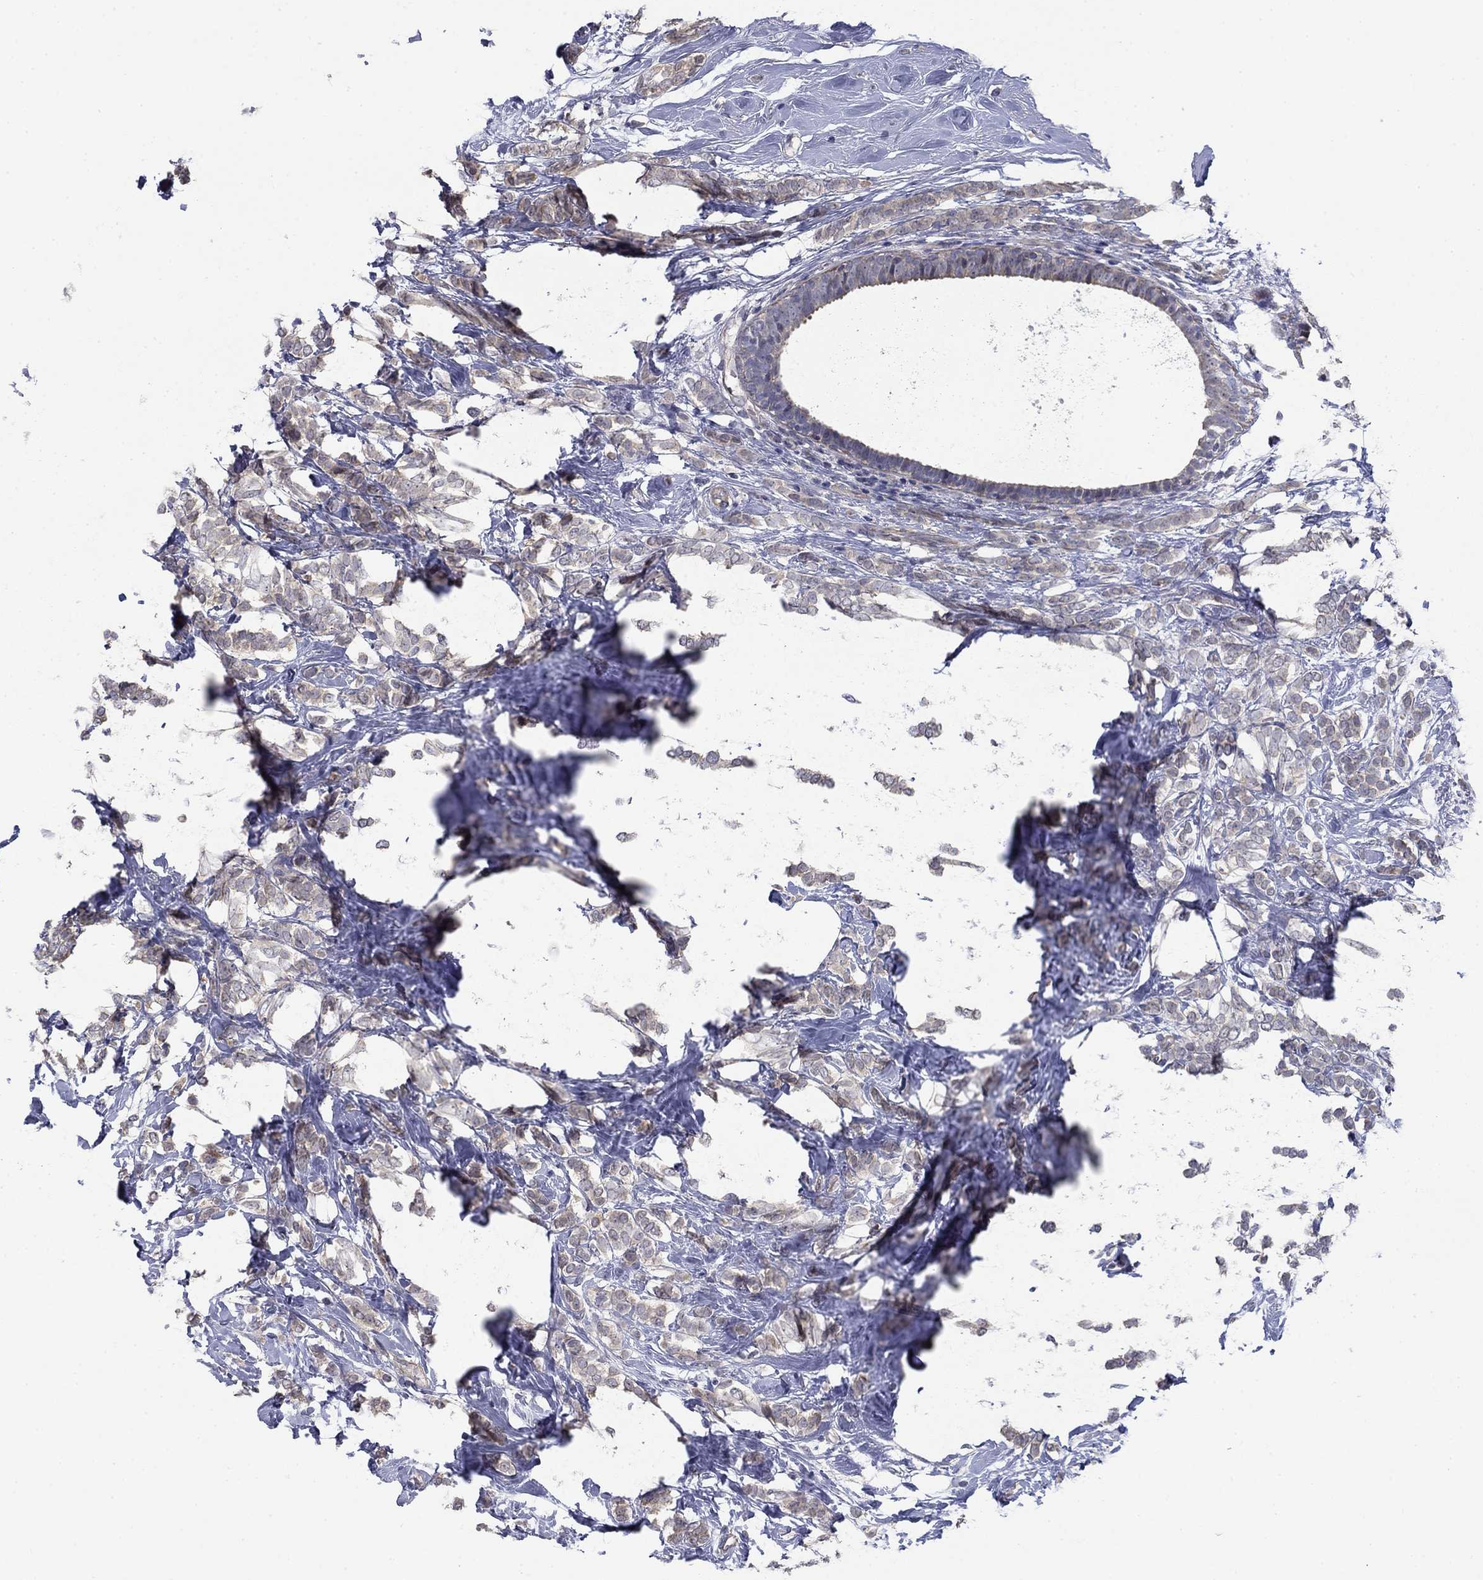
{"staining": {"intensity": "negative", "quantity": "none", "location": "none"}, "tissue": "breast cancer", "cell_type": "Tumor cells", "image_type": "cancer", "snomed": [{"axis": "morphology", "description": "Lobular carcinoma"}, {"axis": "topography", "description": "Breast"}], "caption": "Immunohistochemistry of breast lobular carcinoma demonstrates no expression in tumor cells.", "gene": "GRK7", "patient": {"sex": "female", "age": 49}}